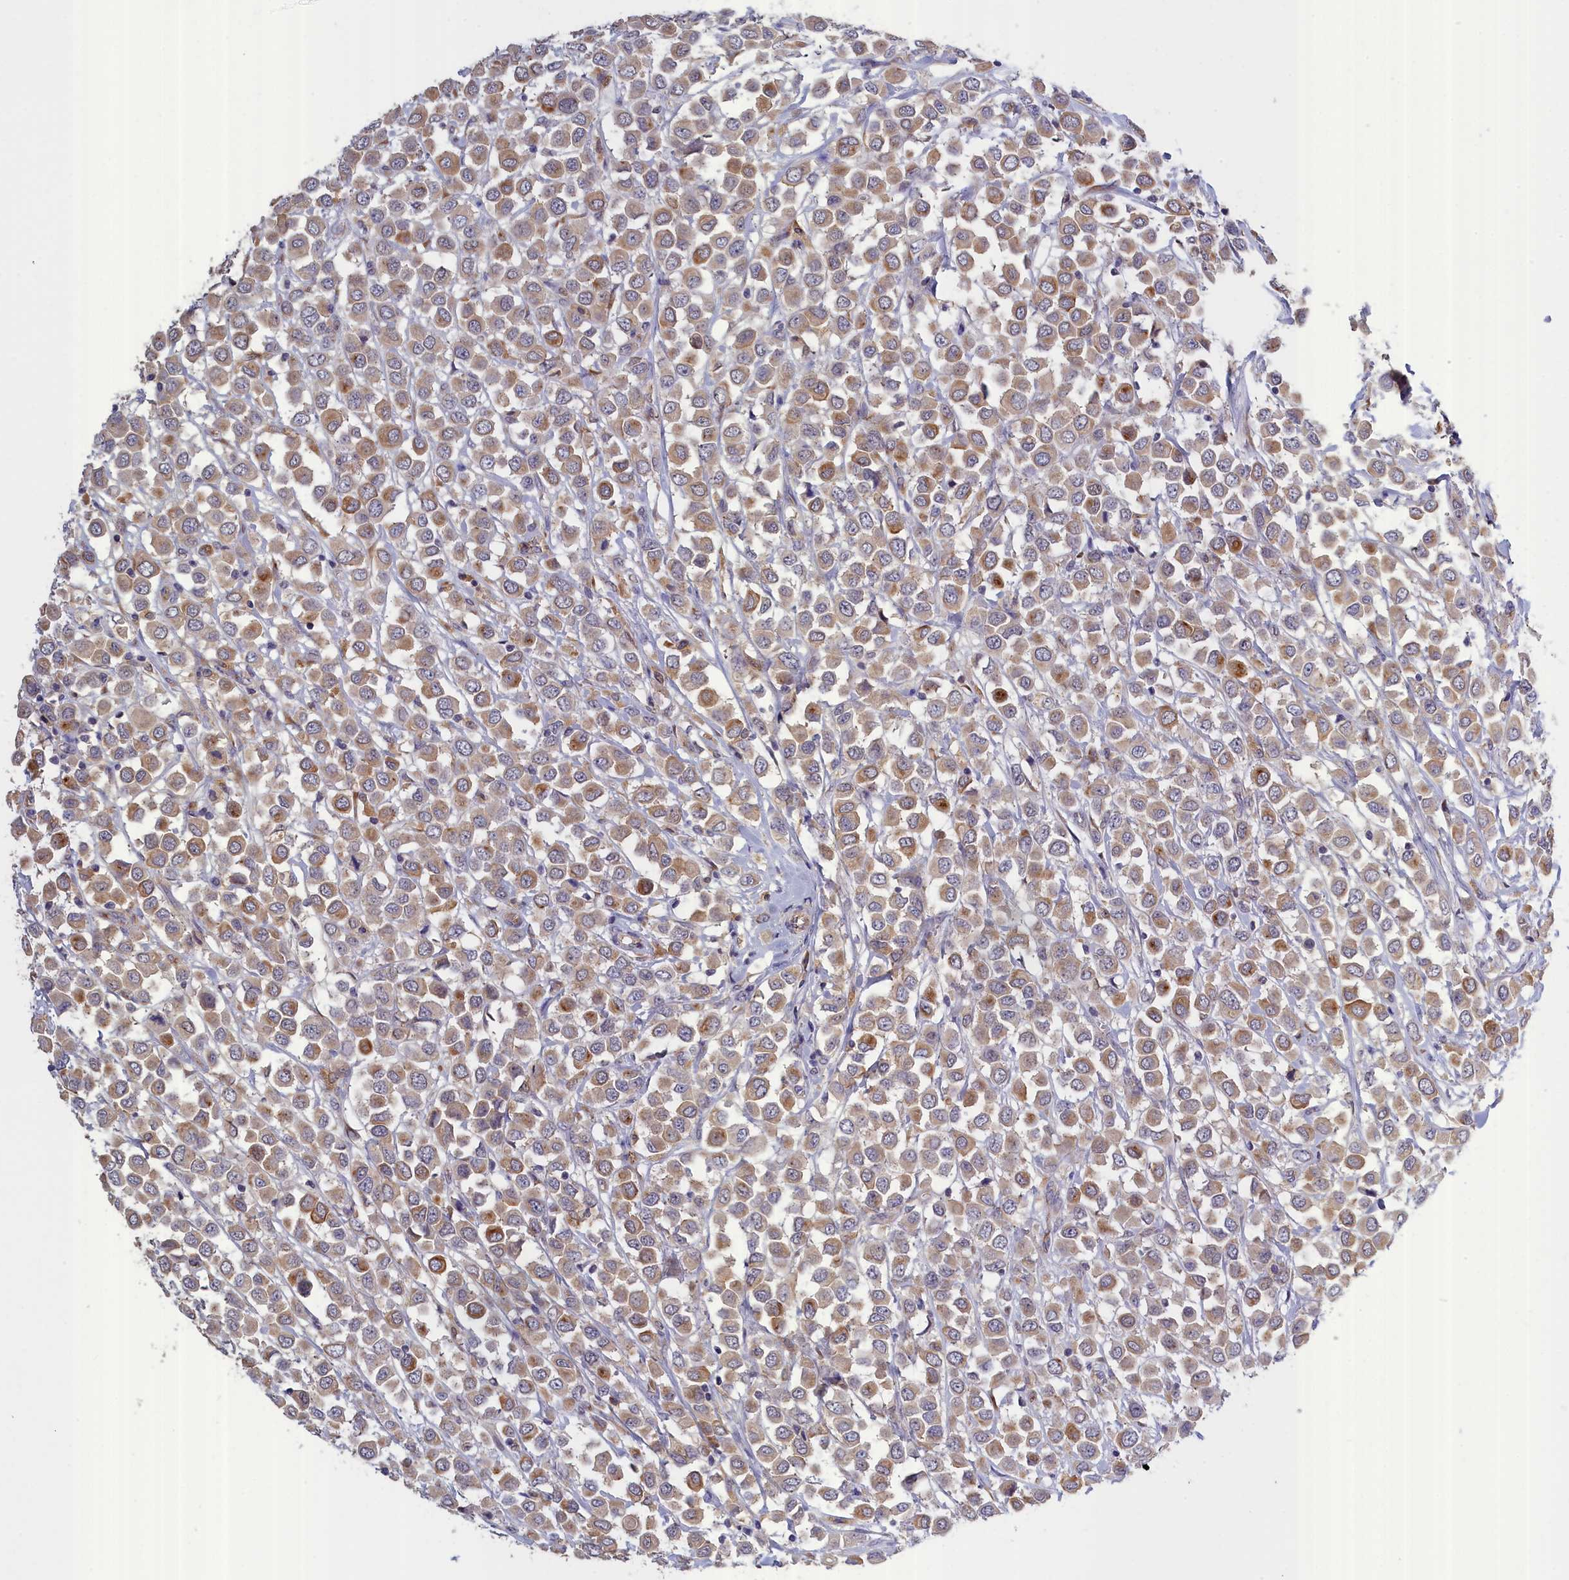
{"staining": {"intensity": "weak", "quantity": "25%-75%", "location": "cytoplasmic/membranous"}, "tissue": "breast cancer", "cell_type": "Tumor cells", "image_type": "cancer", "snomed": [{"axis": "morphology", "description": "Duct carcinoma"}, {"axis": "topography", "description": "Breast"}], "caption": "Invasive ductal carcinoma (breast) stained for a protein demonstrates weak cytoplasmic/membranous positivity in tumor cells.", "gene": "COL19A1", "patient": {"sex": "female", "age": 61}}